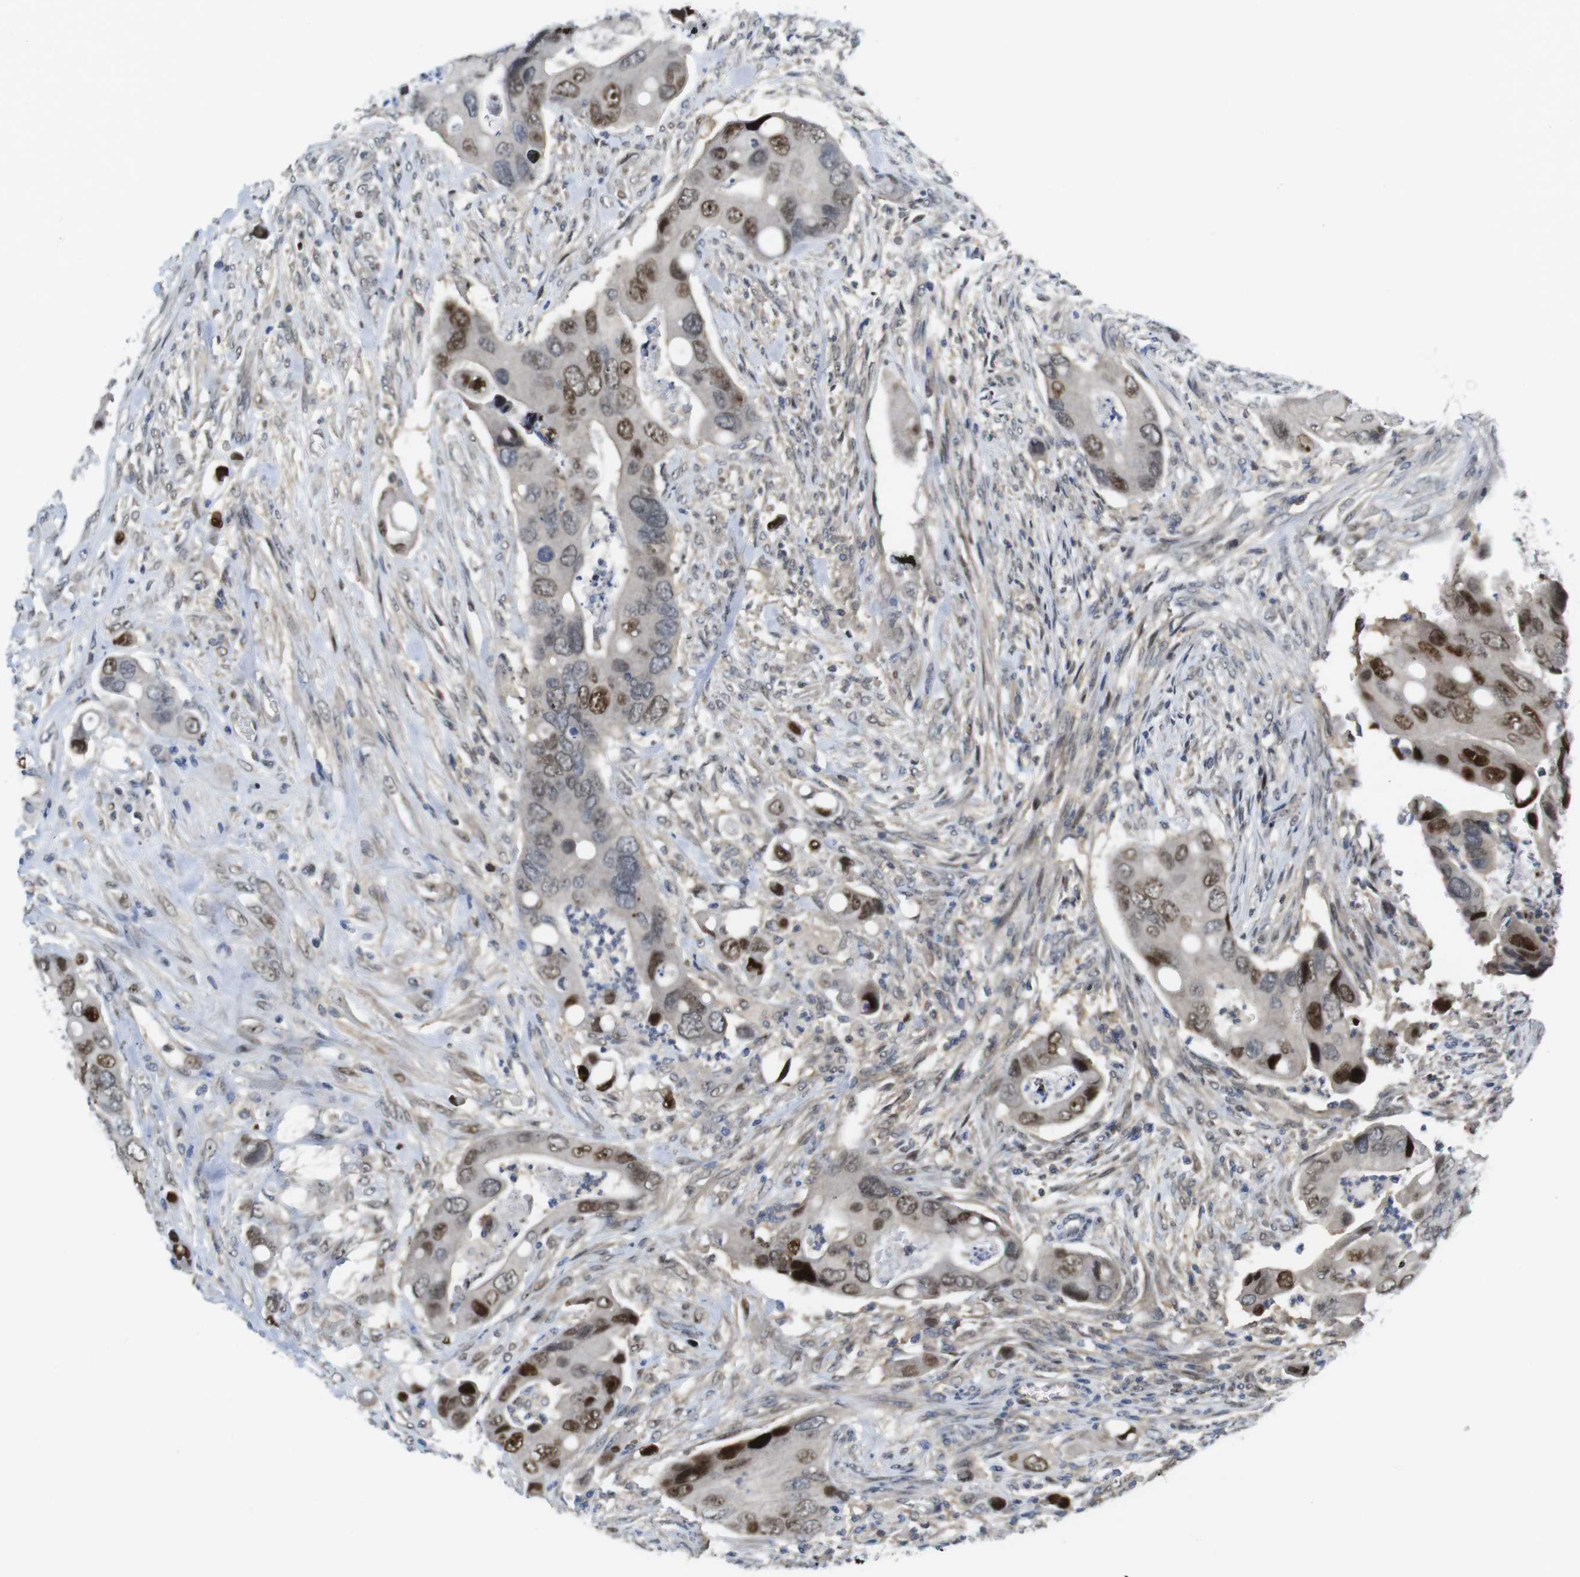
{"staining": {"intensity": "moderate", "quantity": ">75%", "location": "nuclear"}, "tissue": "colorectal cancer", "cell_type": "Tumor cells", "image_type": "cancer", "snomed": [{"axis": "morphology", "description": "Adenocarcinoma, NOS"}, {"axis": "topography", "description": "Rectum"}], "caption": "Protein expression analysis of human colorectal cancer reveals moderate nuclear positivity in approximately >75% of tumor cells.", "gene": "RCC1", "patient": {"sex": "female", "age": 57}}